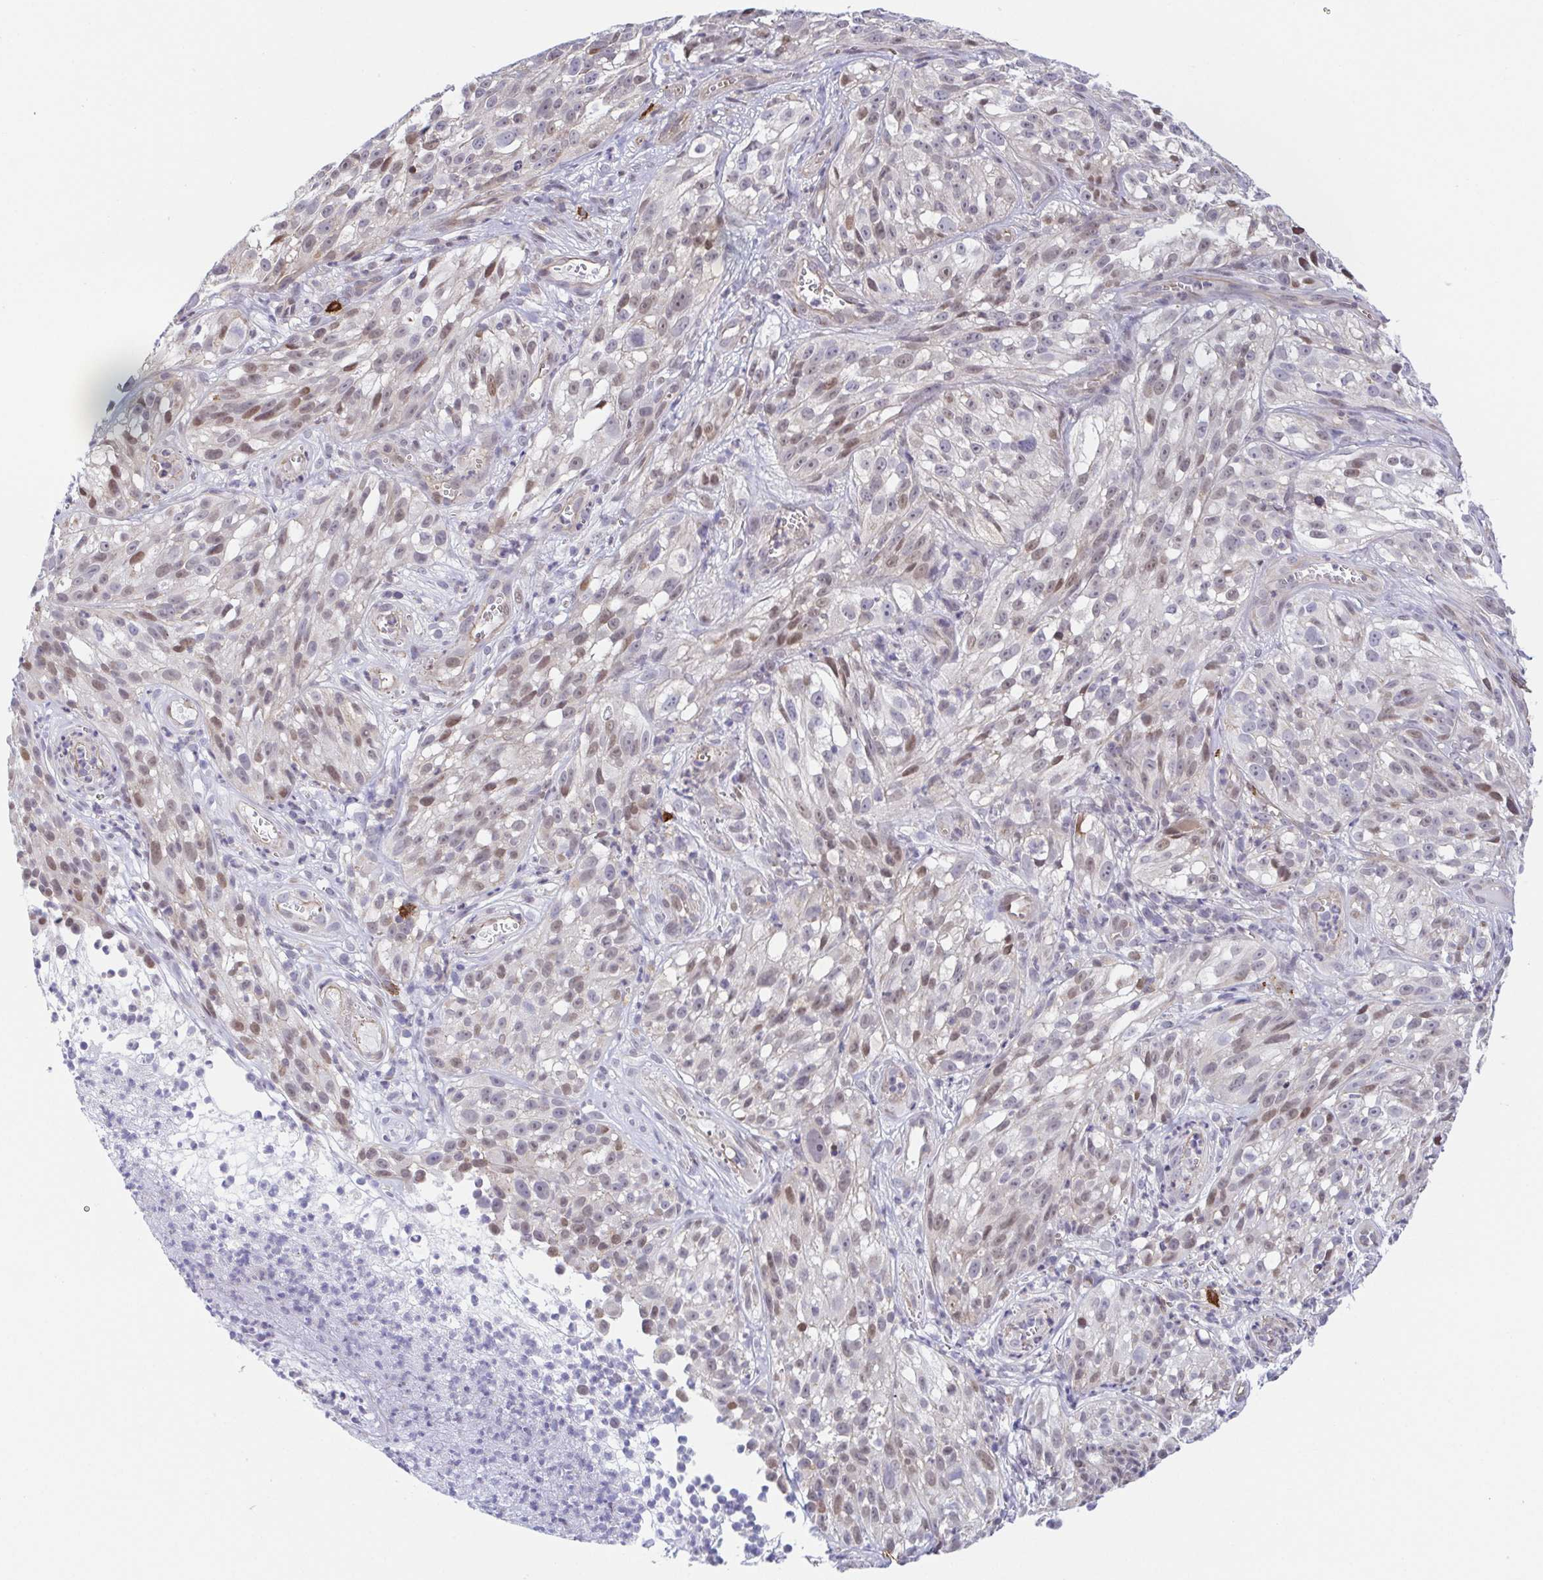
{"staining": {"intensity": "moderate", "quantity": "<25%", "location": "nuclear"}, "tissue": "melanoma", "cell_type": "Tumor cells", "image_type": "cancer", "snomed": [{"axis": "morphology", "description": "Malignant melanoma, NOS"}, {"axis": "topography", "description": "Skin"}], "caption": "Human melanoma stained with a protein marker exhibits moderate staining in tumor cells.", "gene": "PREPL", "patient": {"sex": "female", "age": 85}}